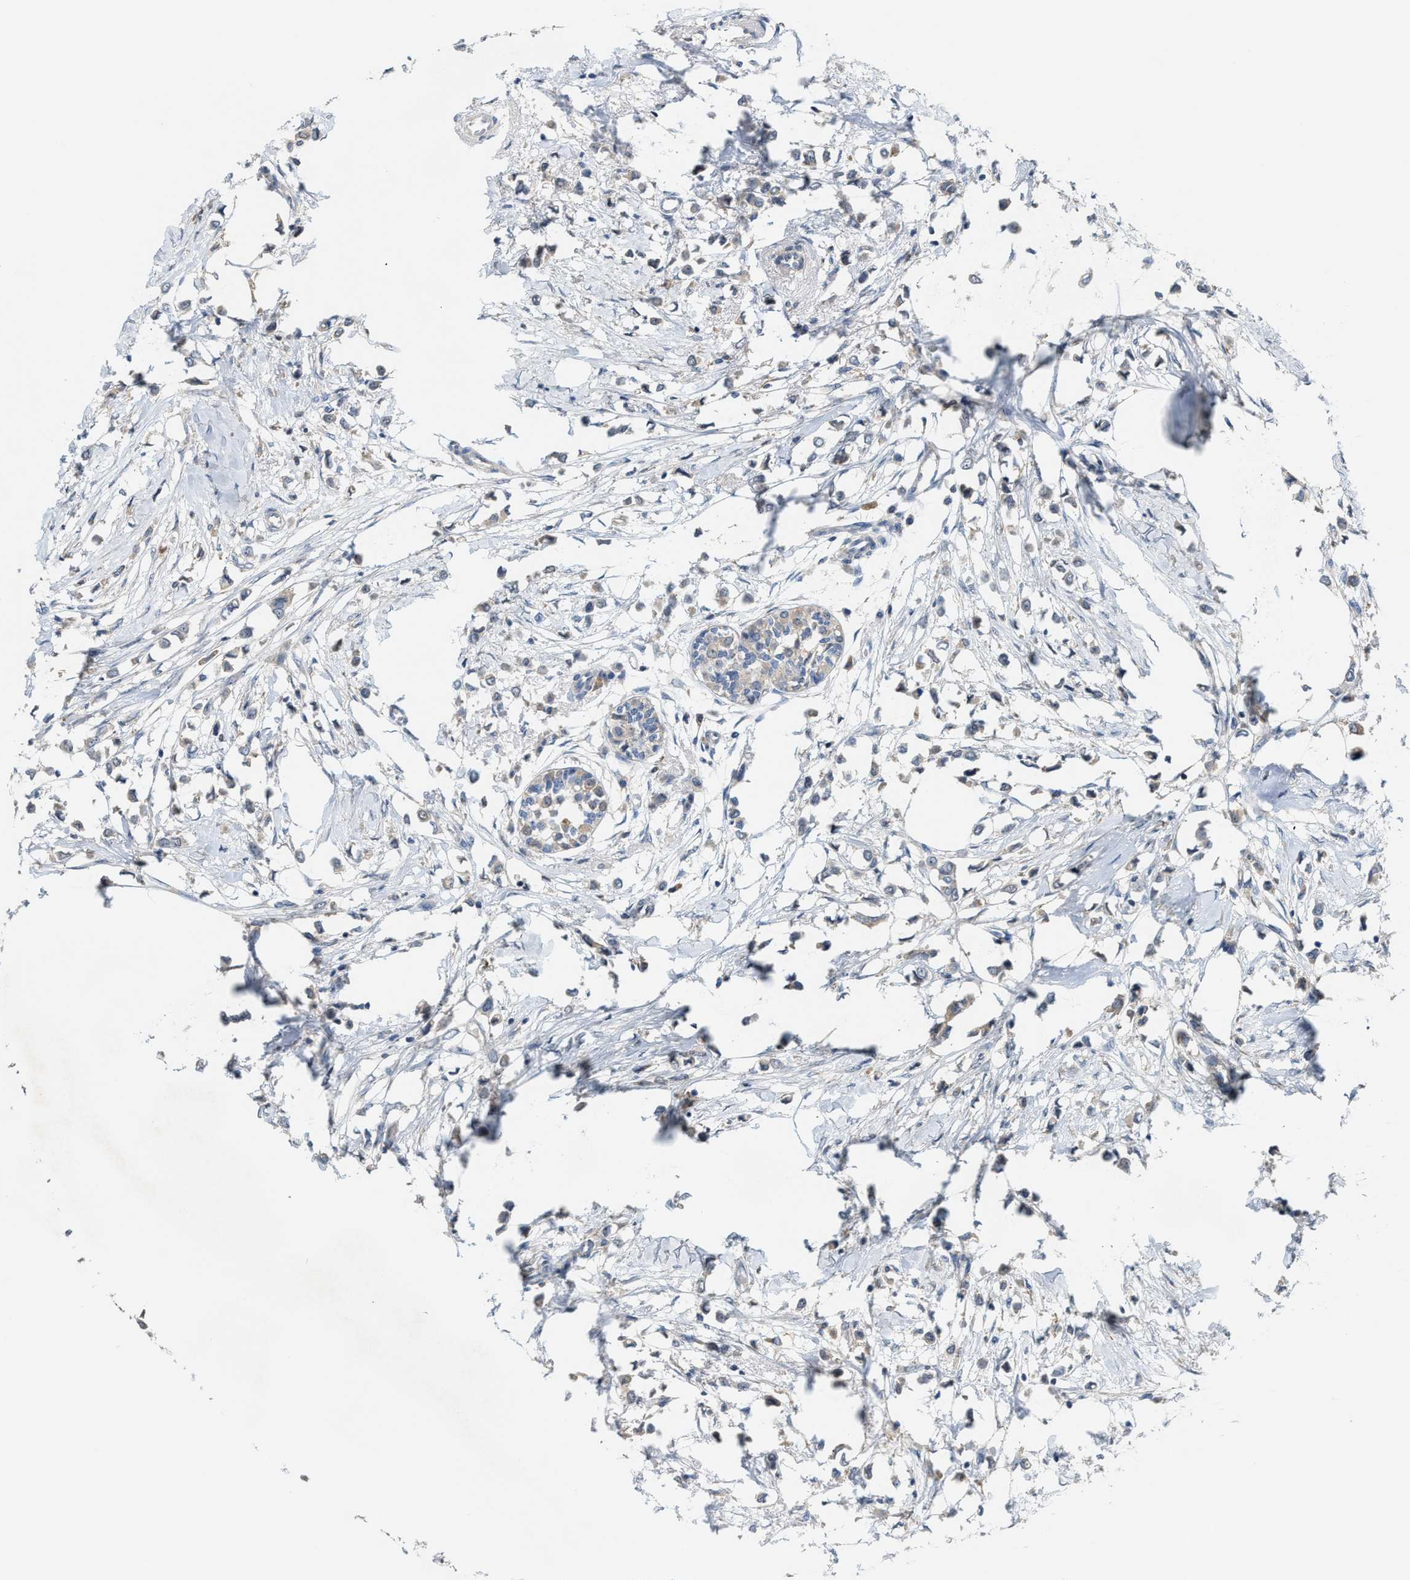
{"staining": {"intensity": "negative", "quantity": "none", "location": "none"}, "tissue": "breast cancer", "cell_type": "Tumor cells", "image_type": "cancer", "snomed": [{"axis": "morphology", "description": "Lobular carcinoma"}, {"axis": "topography", "description": "Breast"}], "caption": "Tumor cells show no significant positivity in breast cancer (lobular carcinoma).", "gene": "ZNF783", "patient": {"sex": "female", "age": 51}}